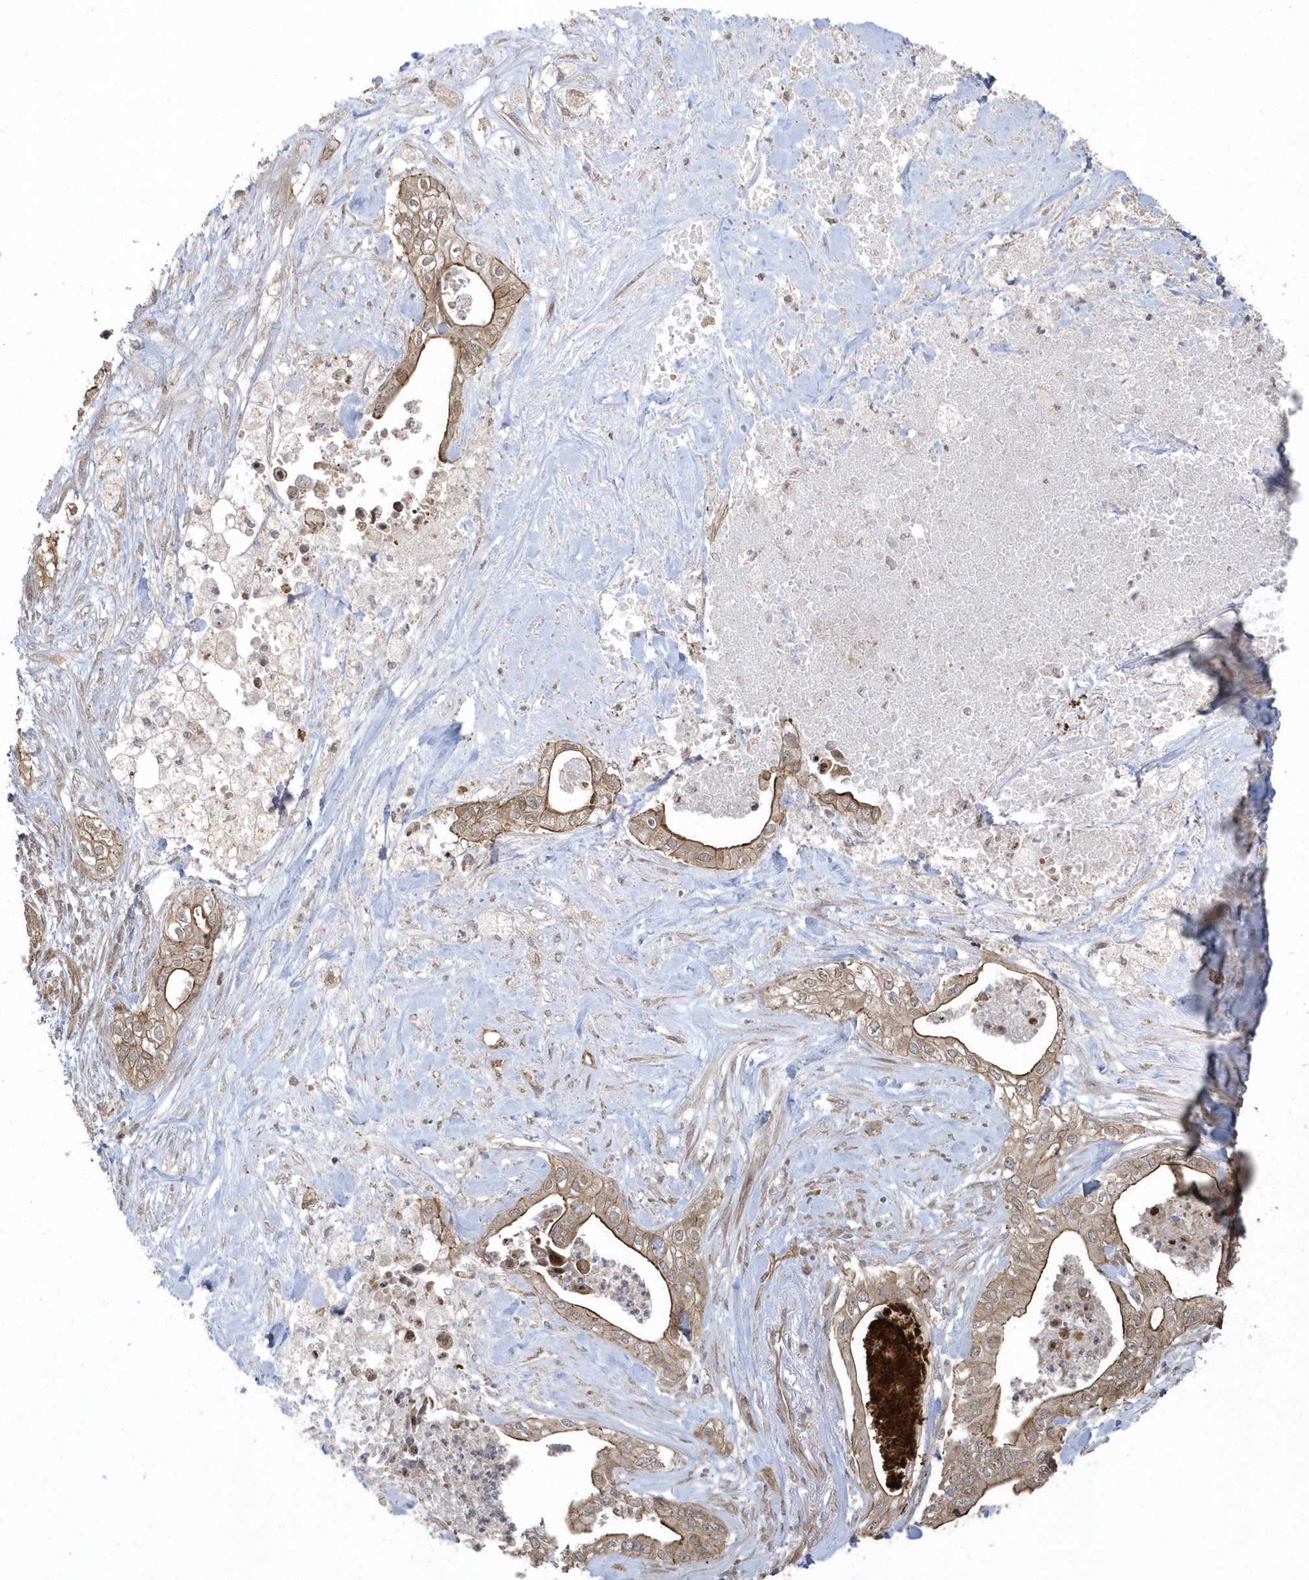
{"staining": {"intensity": "moderate", "quantity": ">75%", "location": "cytoplasmic/membranous"}, "tissue": "pancreatic cancer", "cell_type": "Tumor cells", "image_type": "cancer", "snomed": [{"axis": "morphology", "description": "Adenocarcinoma, NOS"}, {"axis": "topography", "description": "Pancreas"}], "caption": "DAB (3,3'-diaminobenzidine) immunohistochemical staining of pancreatic cancer shows moderate cytoplasmic/membranous protein staining in approximately >75% of tumor cells.", "gene": "HERPUD1", "patient": {"sex": "female", "age": 78}}